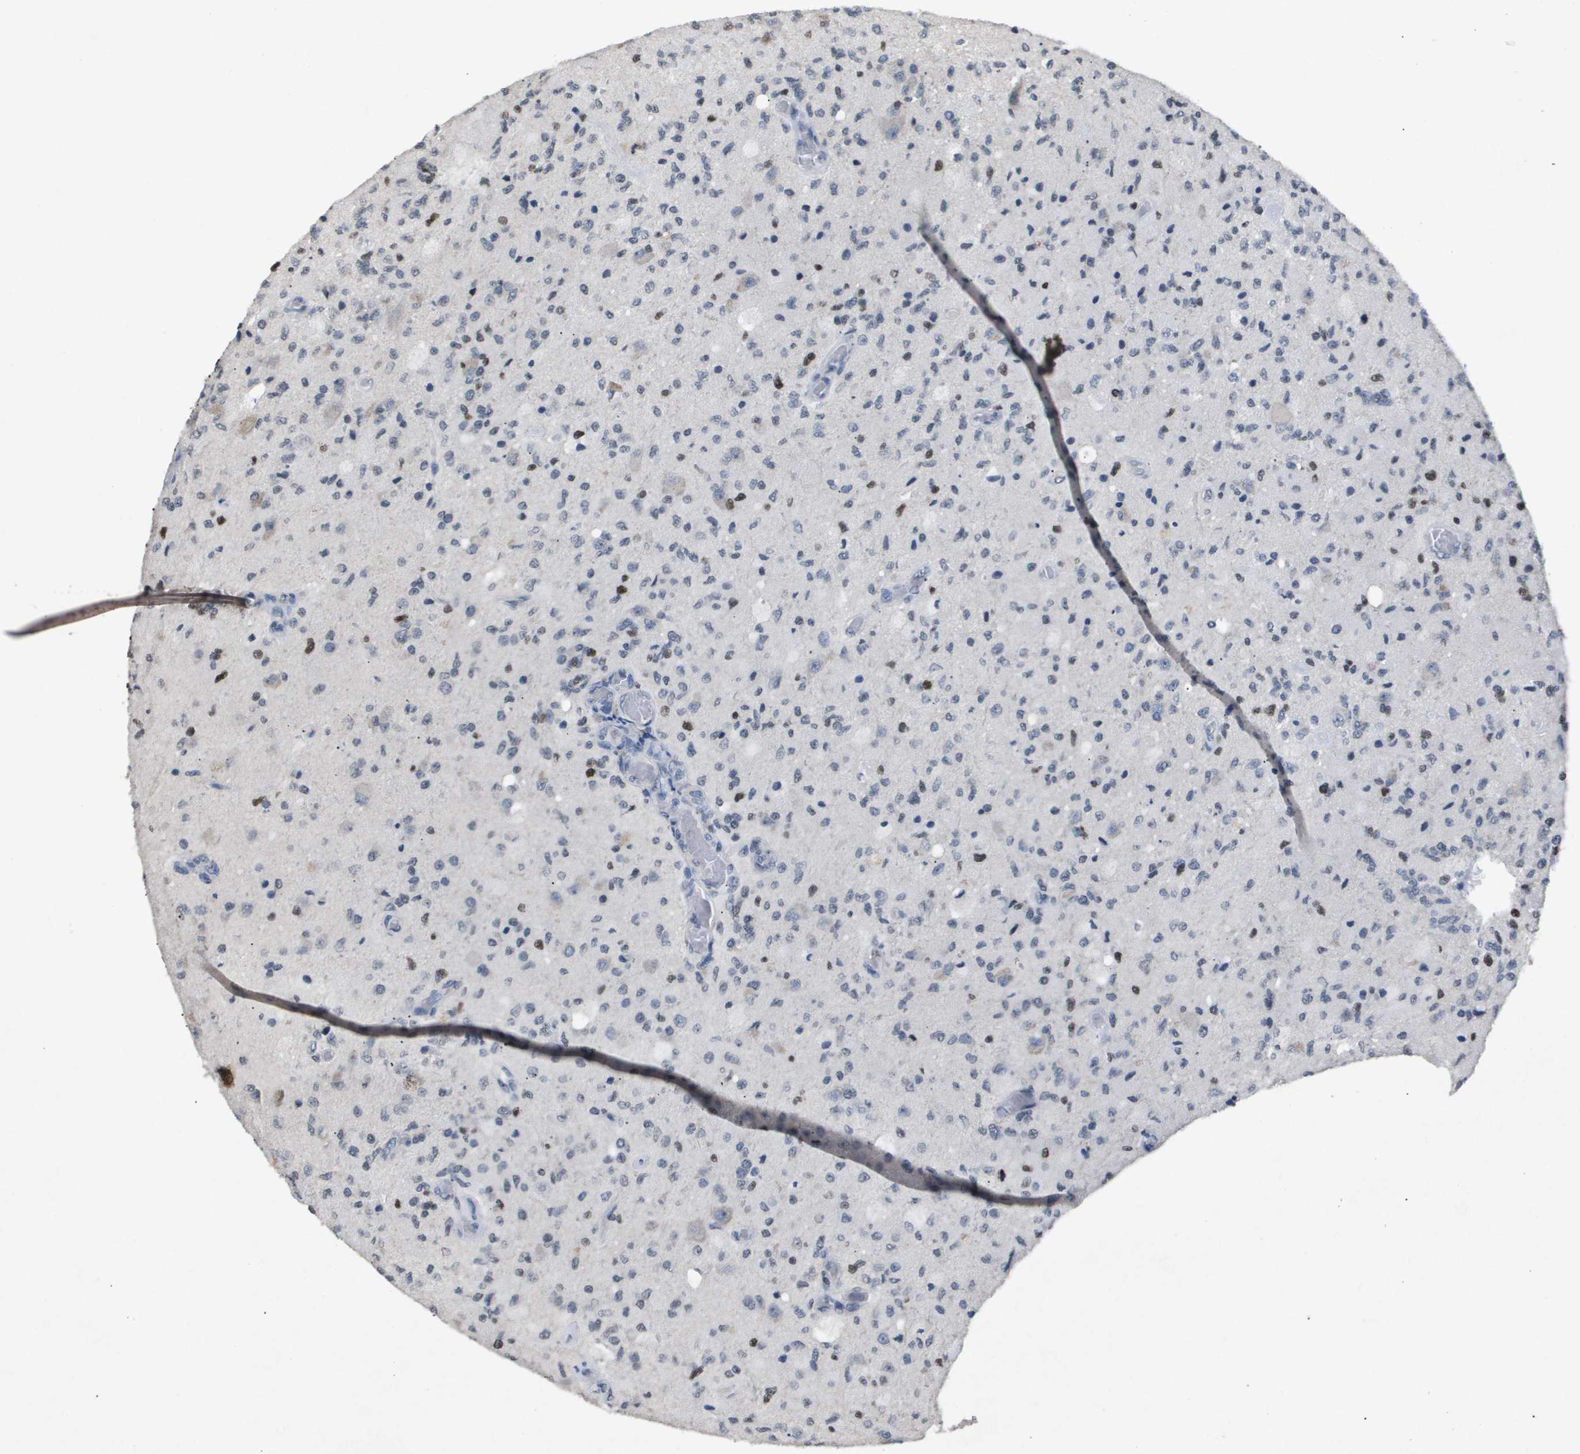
{"staining": {"intensity": "moderate", "quantity": "<25%", "location": "nuclear"}, "tissue": "glioma", "cell_type": "Tumor cells", "image_type": "cancer", "snomed": [{"axis": "morphology", "description": "Normal tissue, NOS"}, {"axis": "morphology", "description": "Glioma, malignant, High grade"}, {"axis": "topography", "description": "Cerebral cortex"}], "caption": "IHC of human glioma shows low levels of moderate nuclear positivity in about <25% of tumor cells.", "gene": "ANAPC2", "patient": {"sex": "male", "age": 77}}